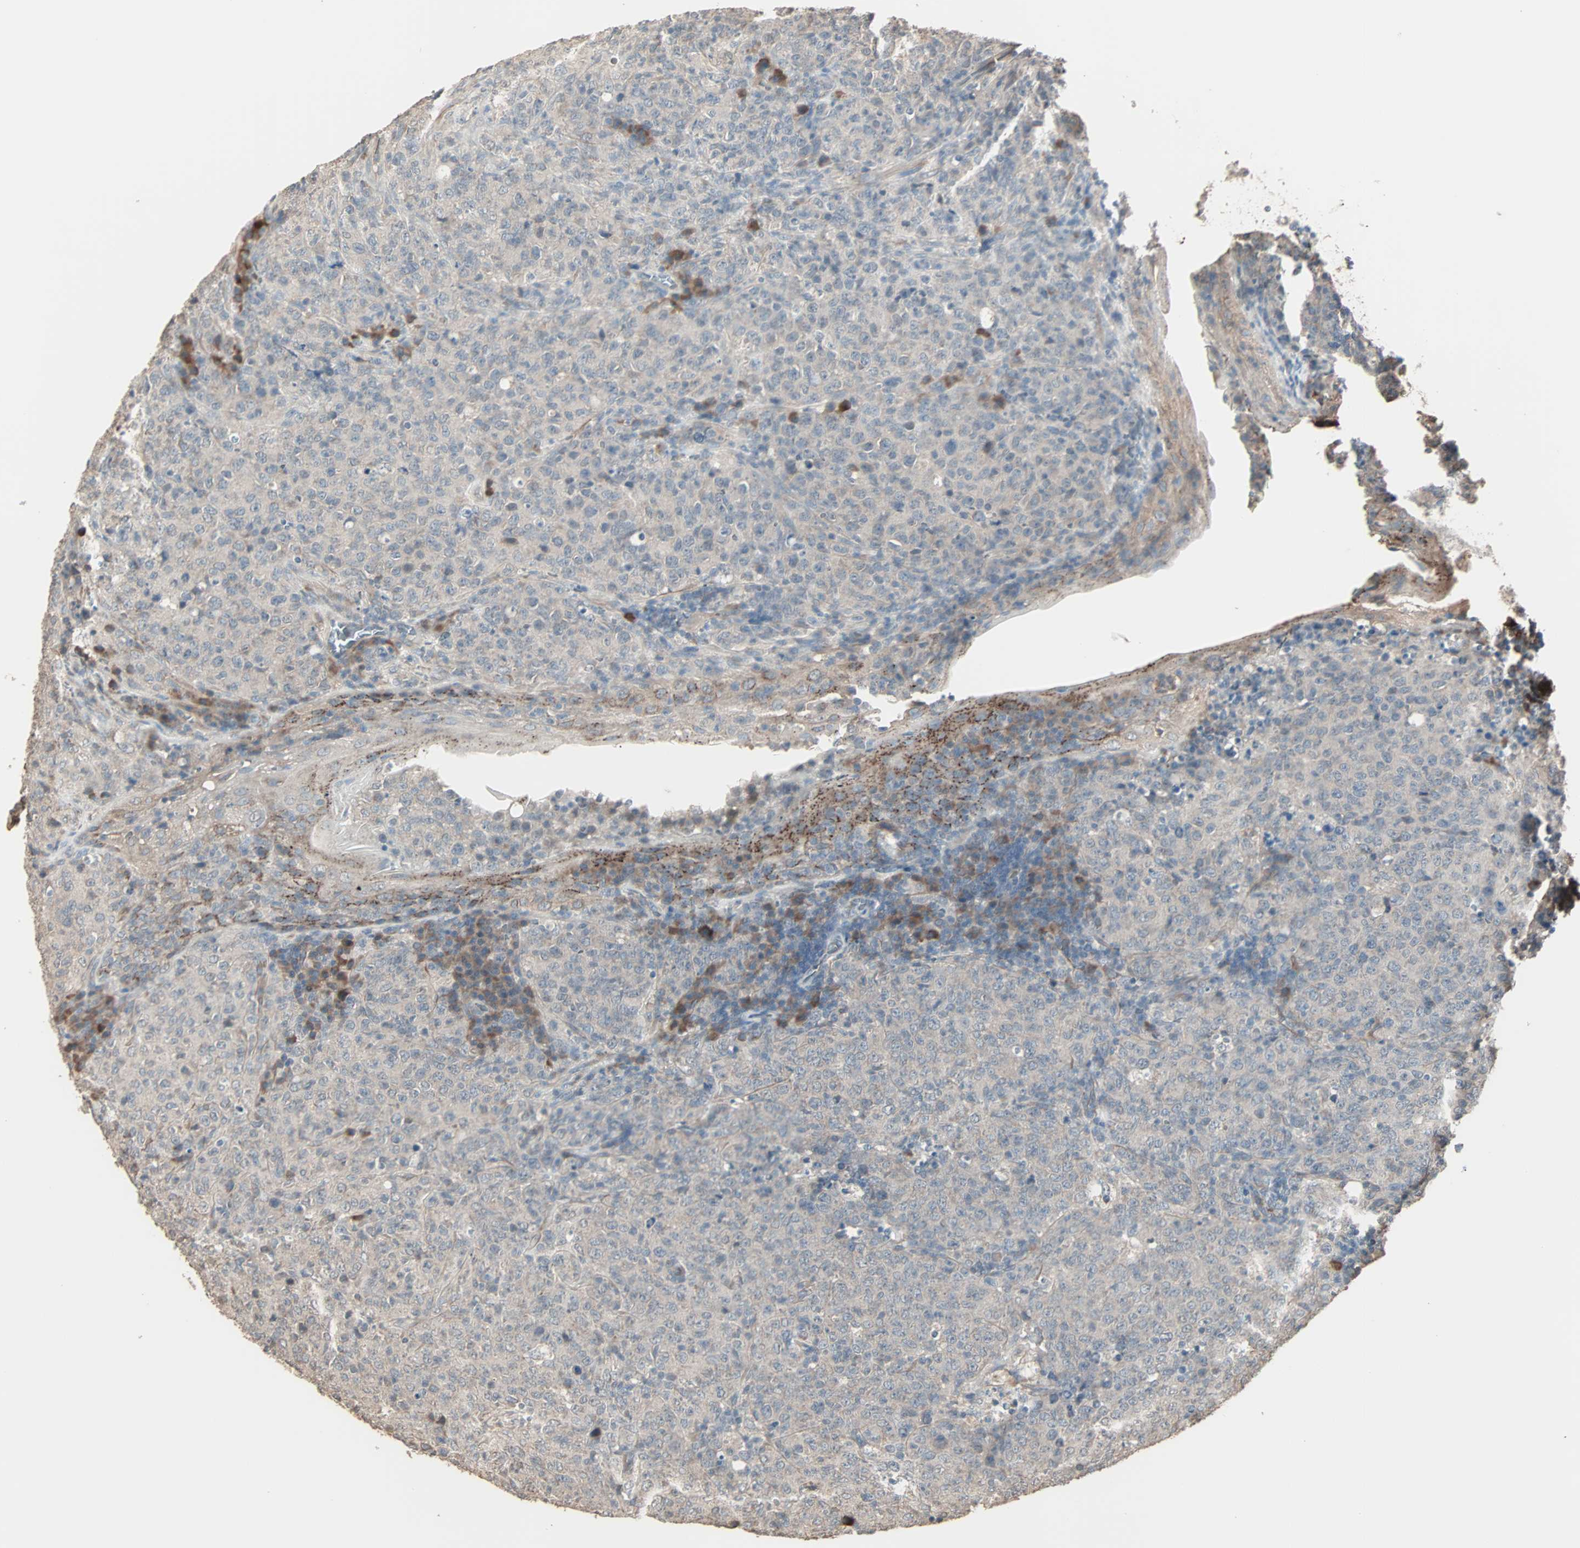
{"staining": {"intensity": "negative", "quantity": "none", "location": "none"}, "tissue": "lymphoma", "cell_type": "Tumor cells", "image_type": "cancer", "snomed": [{"axis": "morphology", "description": "Malignant lymphoma, non-Hodgkin's type, High grade"}, {"axis": "topography", "description": "Tonsil"}], "caption": "A photomicrograph of malignant lymphoma, non-Hodgkin's type (high-grade) stained for a protein demonstrates no brown staining in tumor cells.", "gene": "GALNT3", "patient": {"sex": "female", "age": 36}}